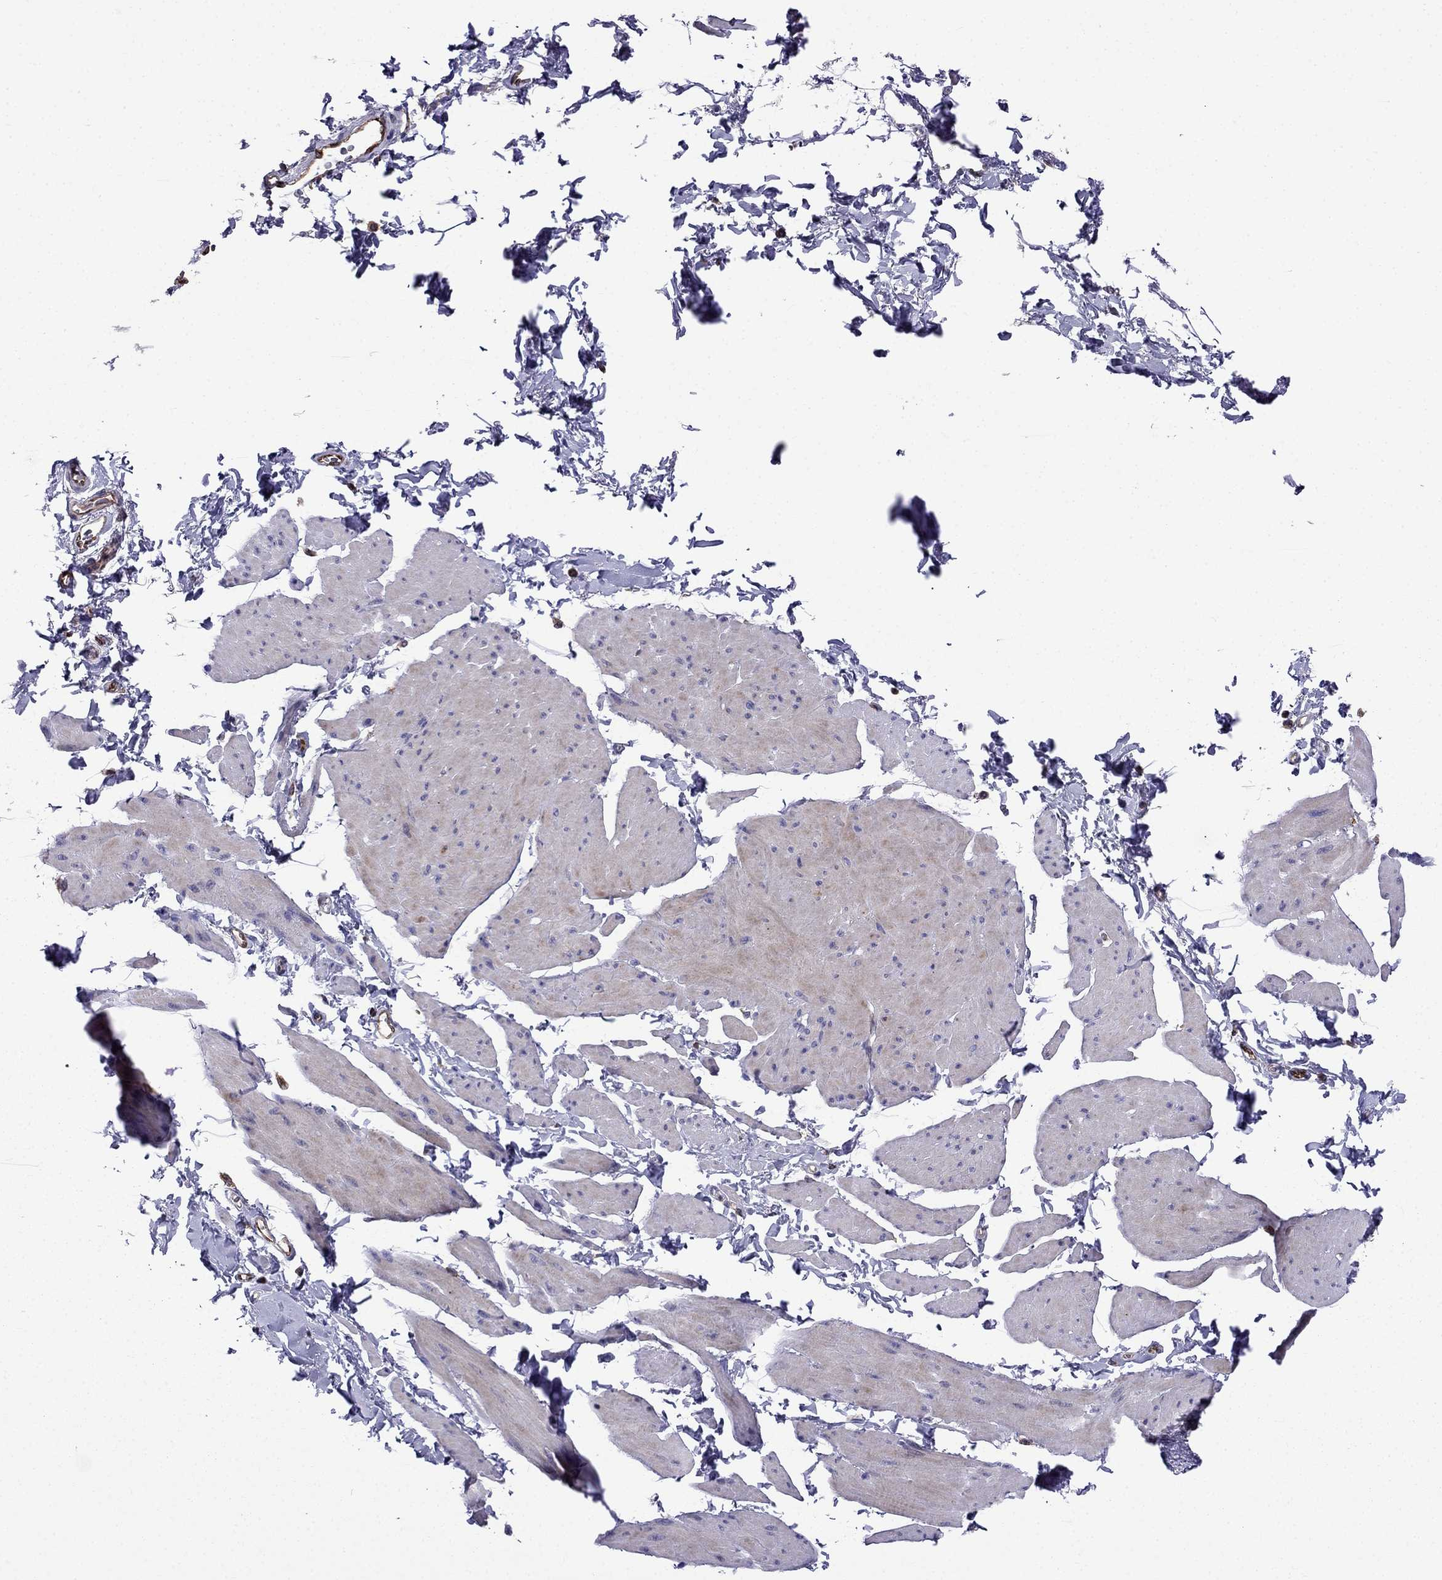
{"staining": {"intensity": "negative", "quantity": "none", "location": "none"}, "tissue": "smooth muscle", "cell_type": "Smooth muscle cells", "image_type": "normal", "snomed": [{"axis": "morphology", "description": "Normal tissue, NOS"}, {"axis": "topography", "description": "Adipose tissue"}, {"axis": "topography", "description": "Smooth muscle"}, {"axis": "topography", "description": "Peripheral nerve tissue"}], "caption": "Human smooth muscle stained for a protein using immunohistochemistry shows no positivity in smooth muscle cells.", "gene": "GNAL", "patient": {"sex": "male", "age": 83}}